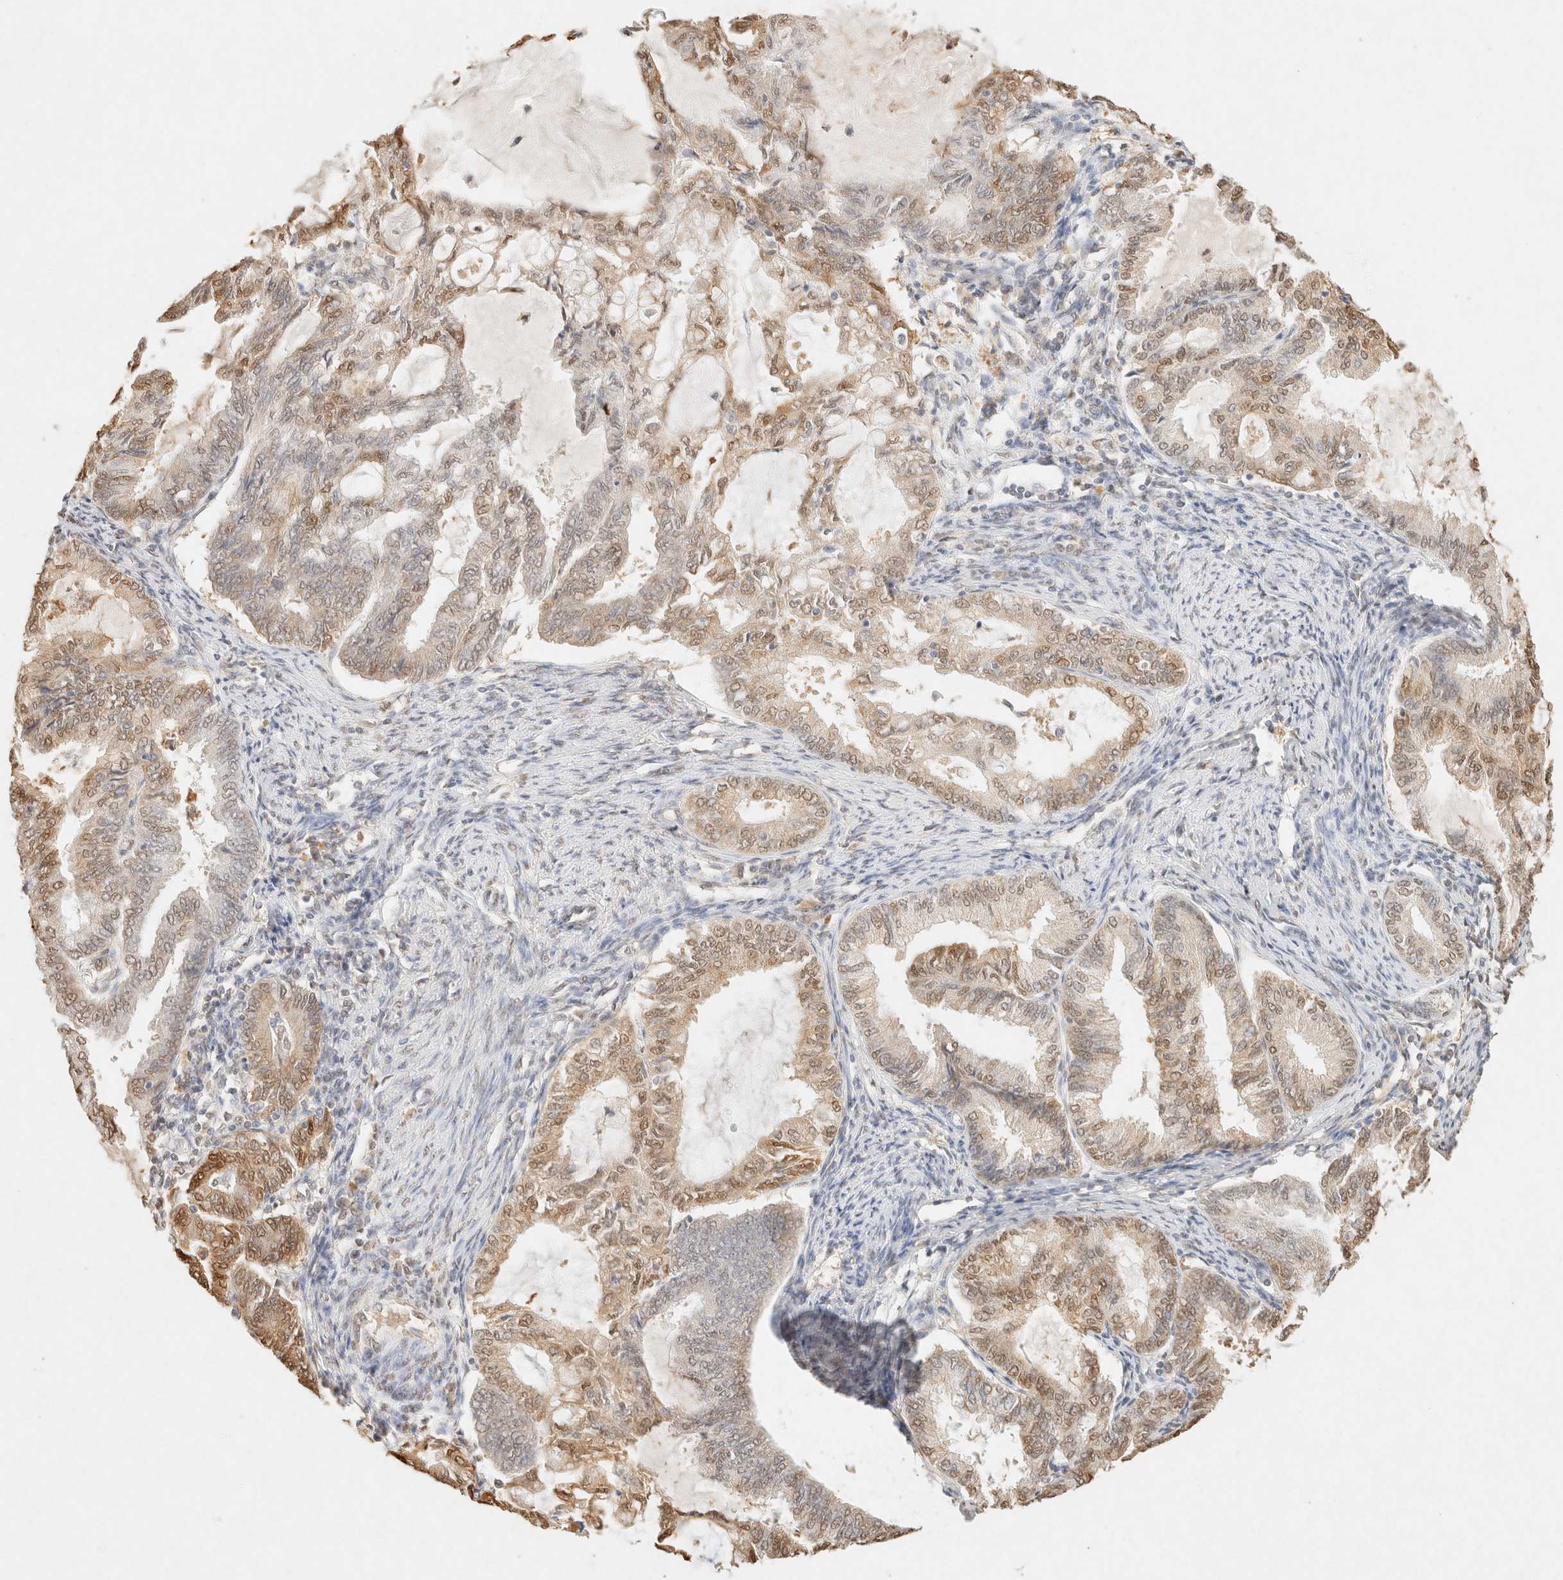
{"staining": {"intensity": "moderate", "quantity": ">75%", "location": "cytoplasmic/membranous,nuclear"}, "tissue": "endometrial cancer", "cell_type": "Tumor cells", "image_type": "cancer", "snomed": [{"axis": "morphology", "description": "Adenocarcinoma, NOS"}, {"axis": "topography", "description": "Endometrium"}], "caption": "Endometrial adenocarcinoma was stained to show a protein in brown. There is medium levels of moderate cytoplasmic/membranous and nuclear positivity in approximately >75% of tumor cells.", "gene": "S100A13", "patient": {"sex": "female", "age": 86}}